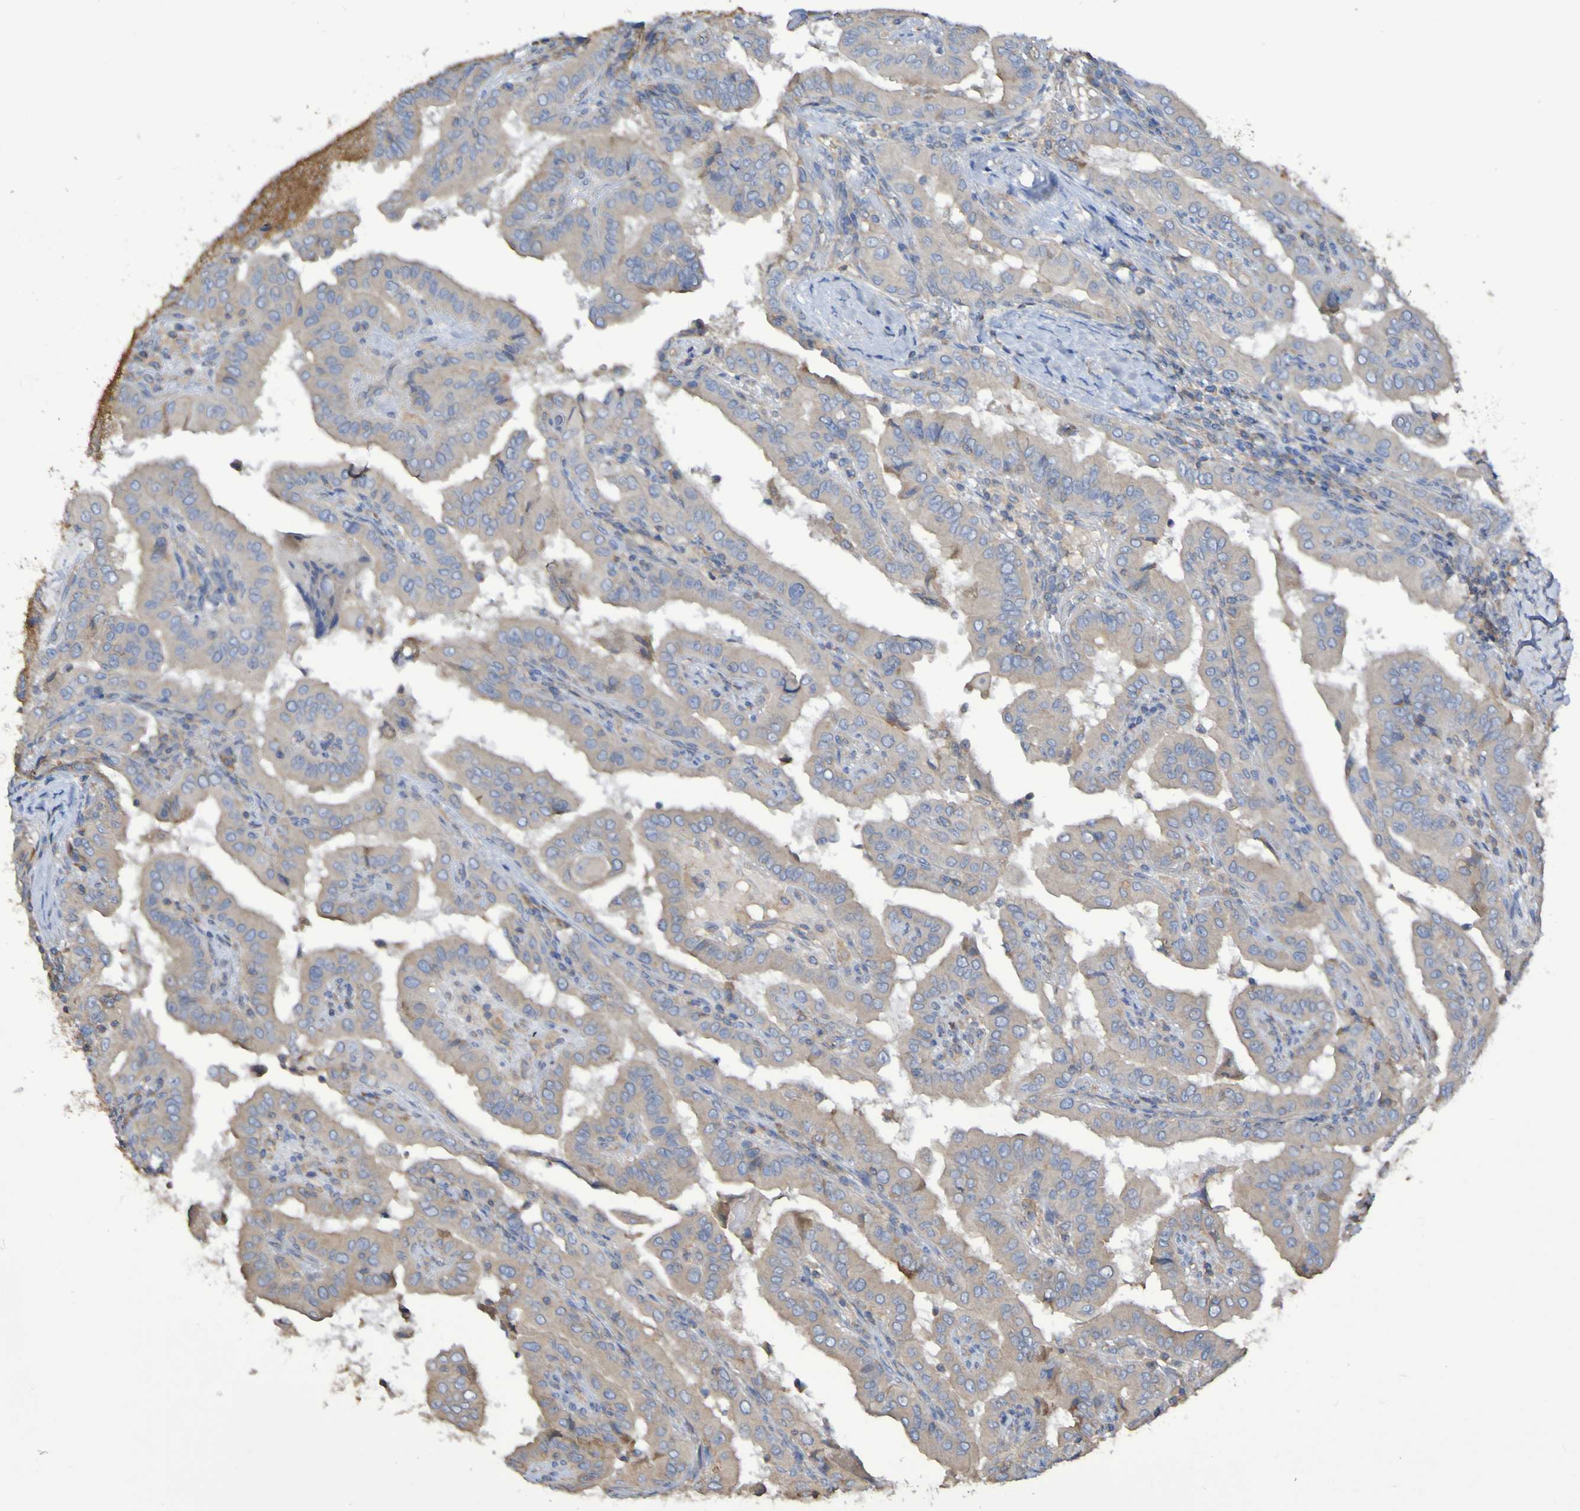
{"staining": {"intensity": "weak", "quantity": ">75%", "location": "cytoplasmic/membranous"}, "tissue": "thyroid cancer", "cell_type": "Tumor cells", "image_type": "cancer", "snomed": [{"axis": "morphology", "description": "Papillary adenocarcinoma, NOS"}, {"axis": "topography", "description": "Thyroid gland"}], "caption": "Thyroid cancer (papillary adenocarcinoma) stained with DAB (3,3'-diaminobenzidine) IHC exhibits low levels of weak cytoplasmic/membranous staining in approximately >75% of tumor cells.", "gene": "SYNJ1", "patient": {"sex": "male", "age": 33}}